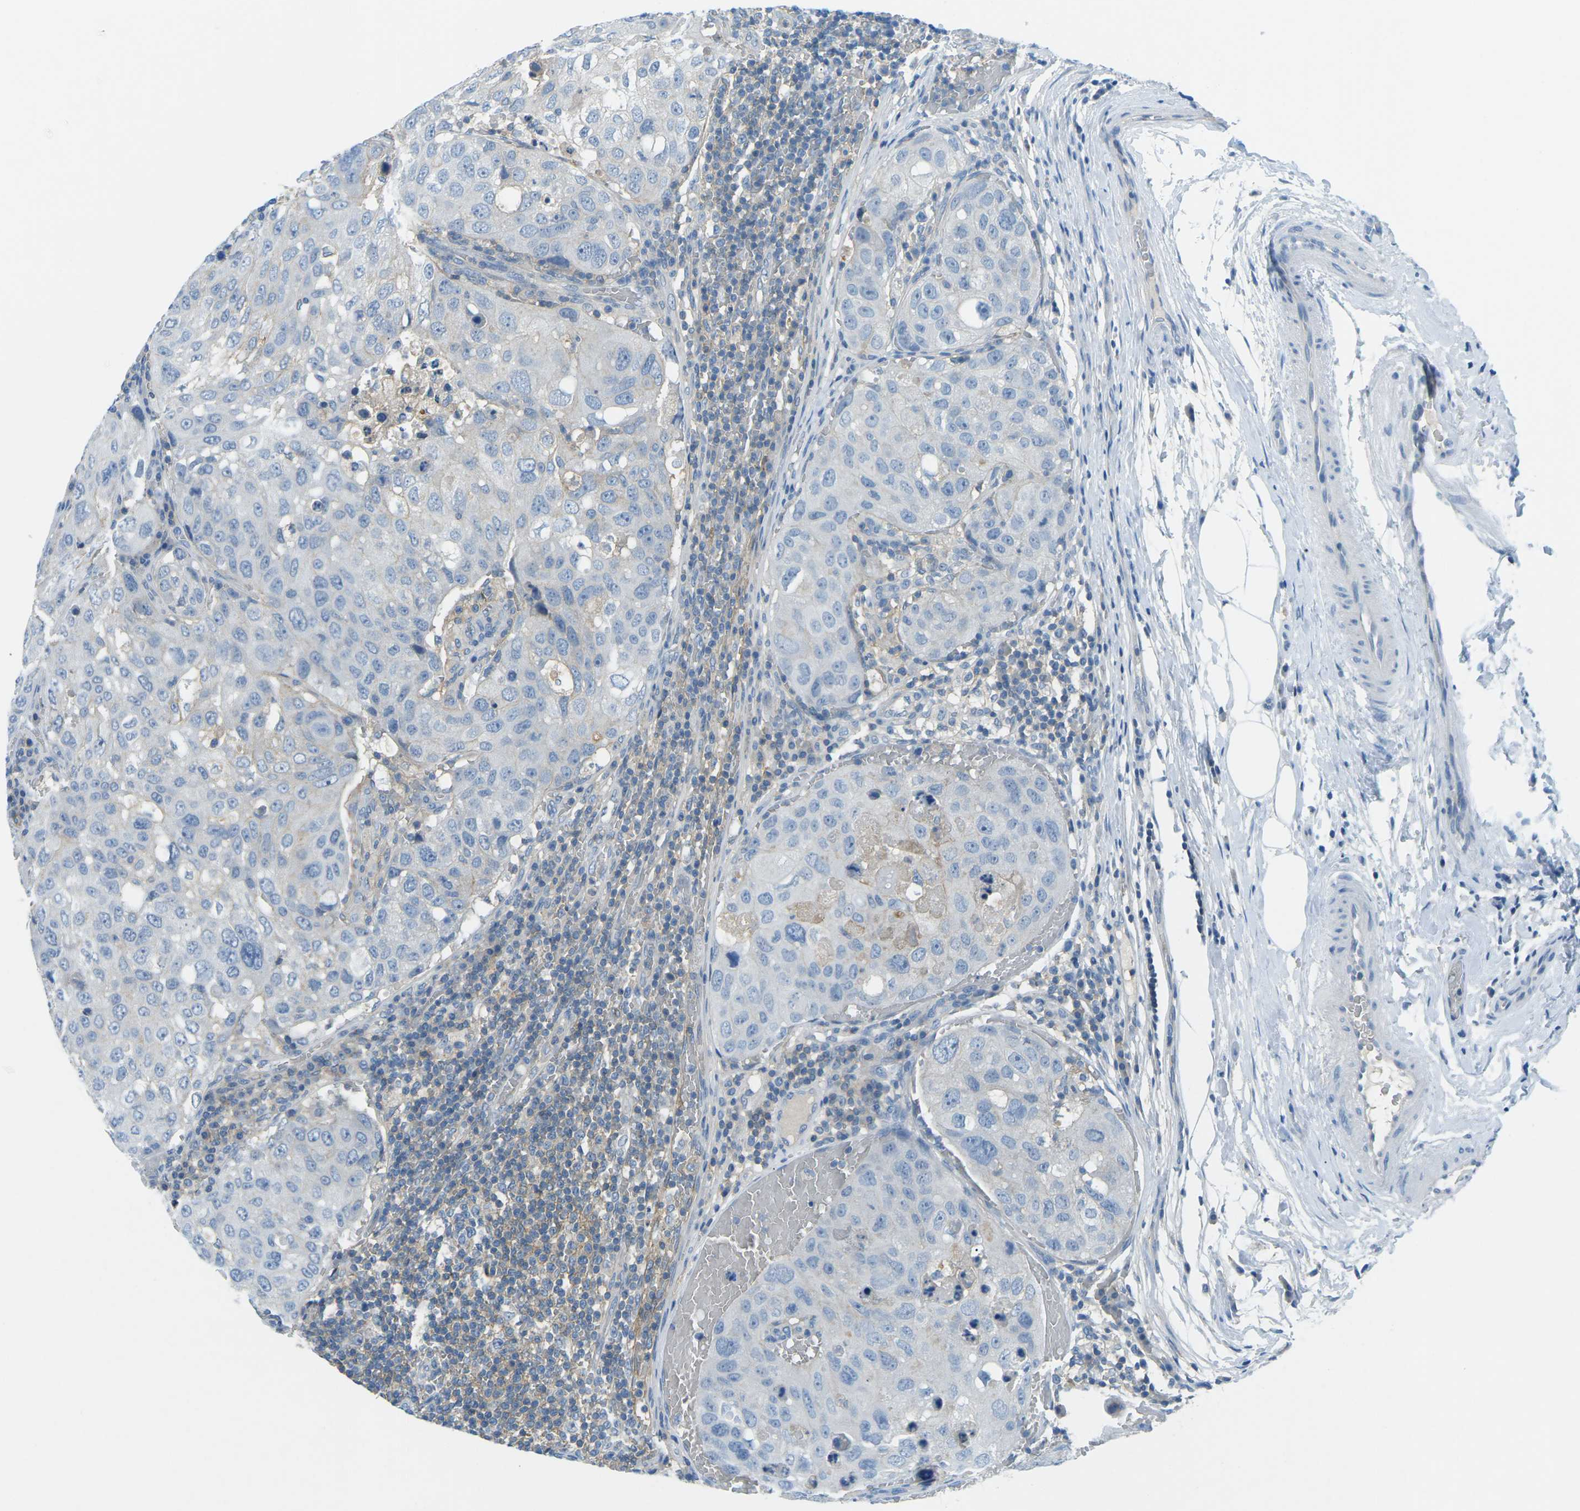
{"staining": {"intensity": "negative", "quantity": "none", "location": "none"}, "tissue": "urothelial cancer", "cell_type": "Tumor cells", "image_type": "cancer", "snomed": [{"axis": "morphology", "description": "Urothelial carcinoma, High grade"}, {"axis": "topography", "description": "Lymph node"}, {"axis": "topography", "description": "Urinary bladder"}], "caption": "The IHC histopathology image has no significant positivity in tumor cells of urothelial carcinoma (high-grade) tissue. The staining was performed using DAB (3,3'-diaminobenzidine) to visualize the protein expression in brown, while the nuclei were stained in blue with hematoxylin (Magnification: 20x).", "gene": "CD47", "patient": {"sex": "male", "age": 51}}